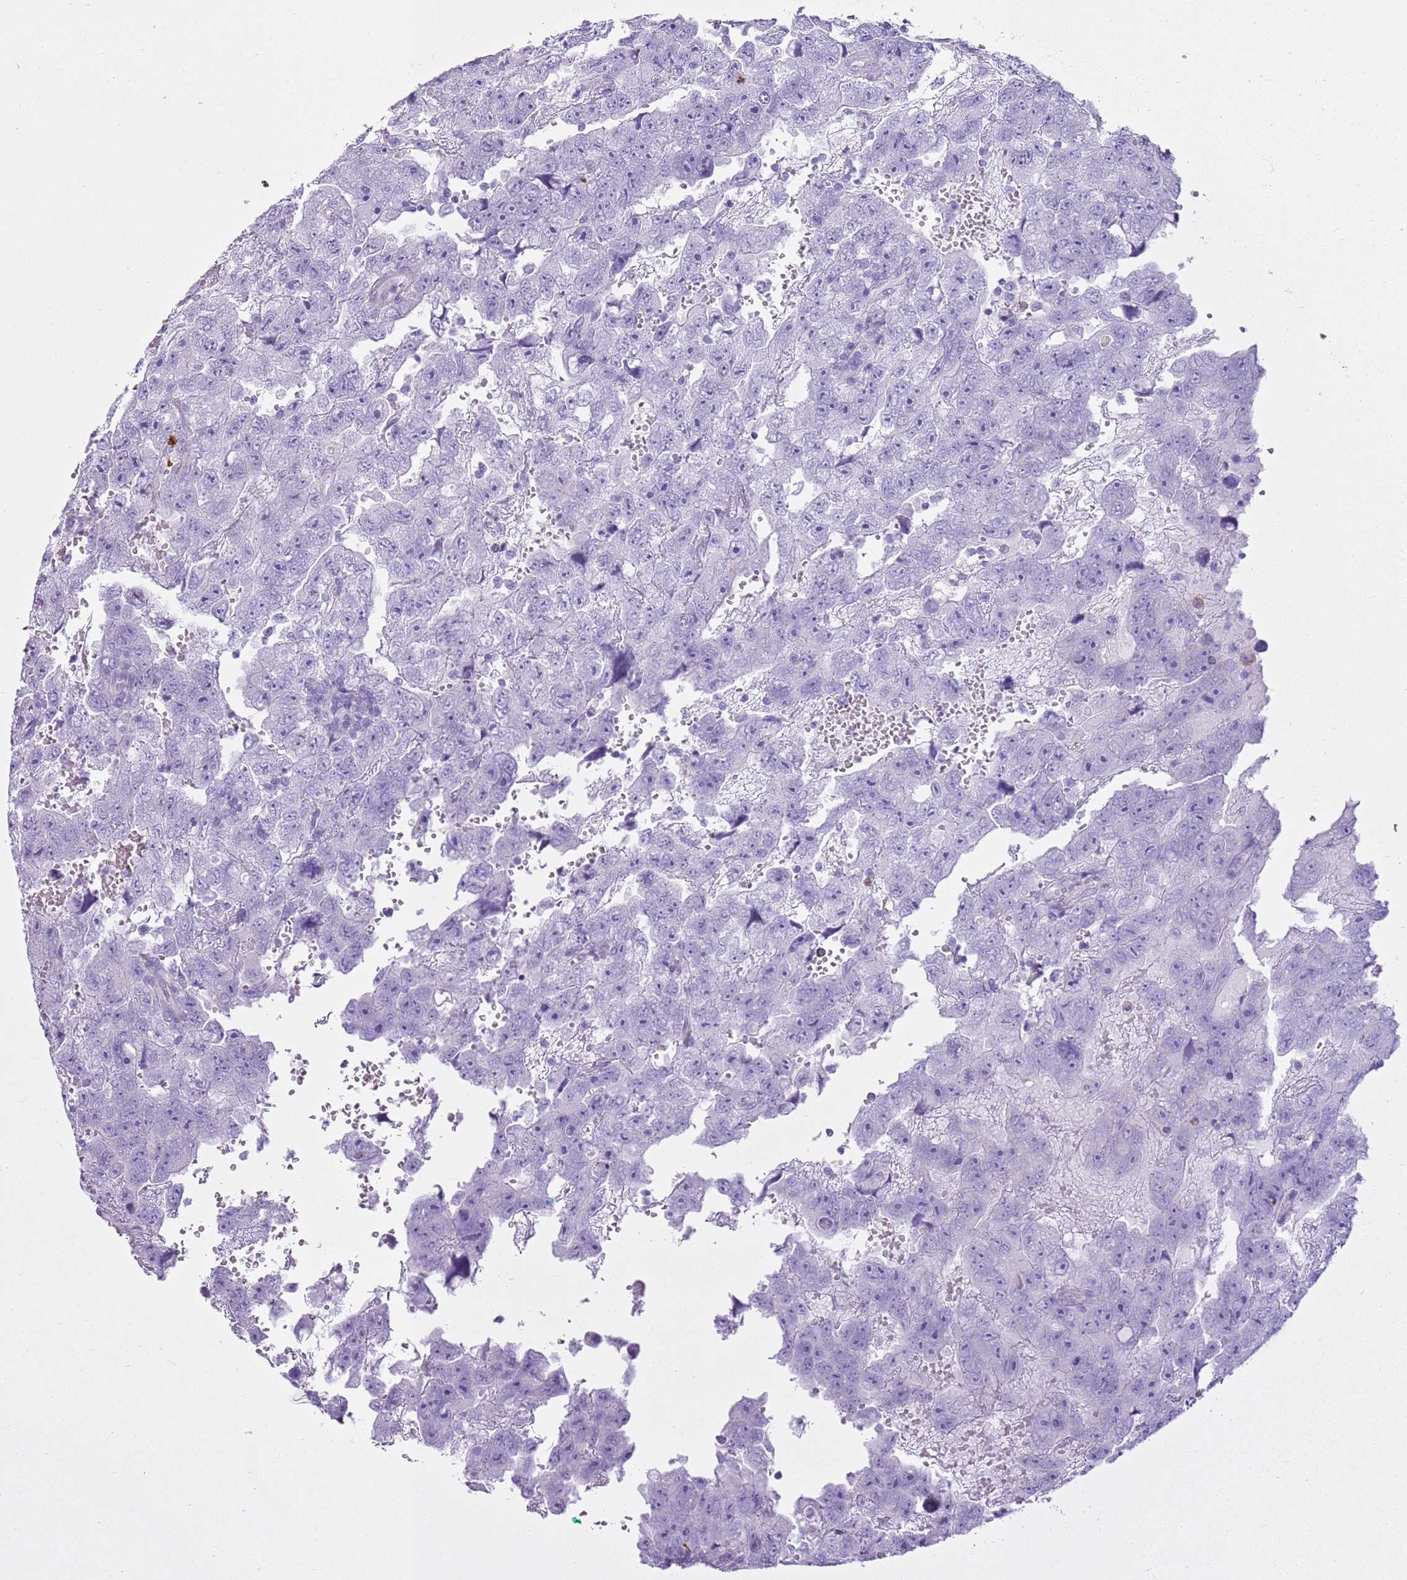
{"staining": {"intensity": "negative", "quantity": "none", "location": "none"}, "tissue": "testis cancer", "cell_type": "Tumor cells", "image_type": "cancer", "snomed": [{"axis": "morphology", "description": "Carcinoma, Embryonal, NOS"}, {"axis": "topography", "description": "Testis"}], "caption": "Protein analysis of testis cancer (embryonal carcinoma) exhibits no significant expression in tumor cells. The staining was performed using DAB (3,3'-diaminobenzidine) to visualize the protein expression in brown, while the nuclei were stained in blue with hematoxylin (Magnification: 20x).", "gene": "CD177", "patient": {"sex": "male", "age": 45}}